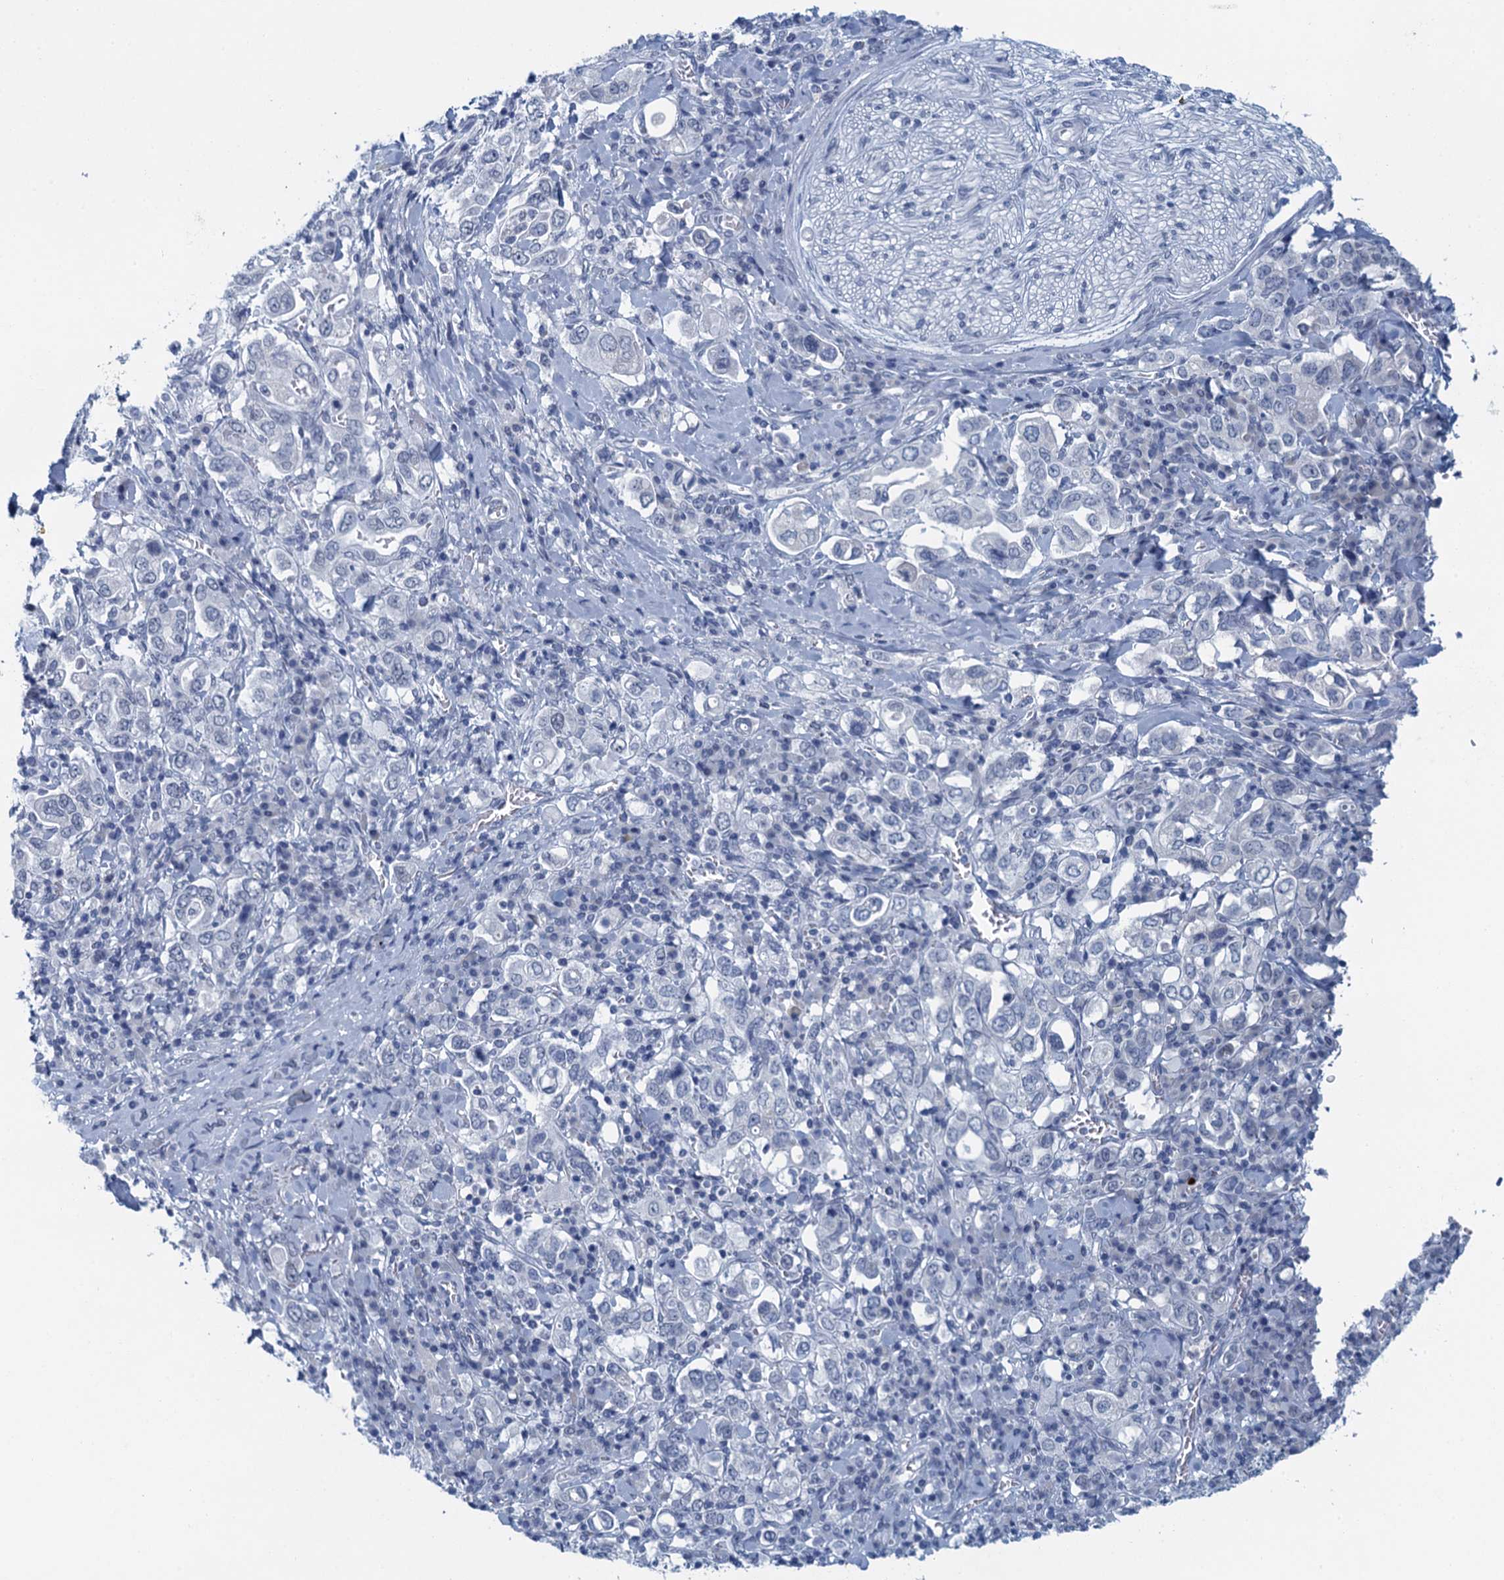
{"staining": {"intensity": "negative", "quantity": "none", "location": "none"}, "tissue": "stomach cancer", "cell_type": "Tumor cells", "image_type": "cancer", "snomed": [{"axis": "morphology", "description": "Adenocarcinoma, NOS"}, {"axis": "topography", "description": "Stomach, upper"}], "caption": "Adenocarcinoma (stomach) stained for a protein using IHC reveals no positivity tumor cells.", "gene": "ENSG00000131152", "patient": {"sex": "male", "age": 62}}